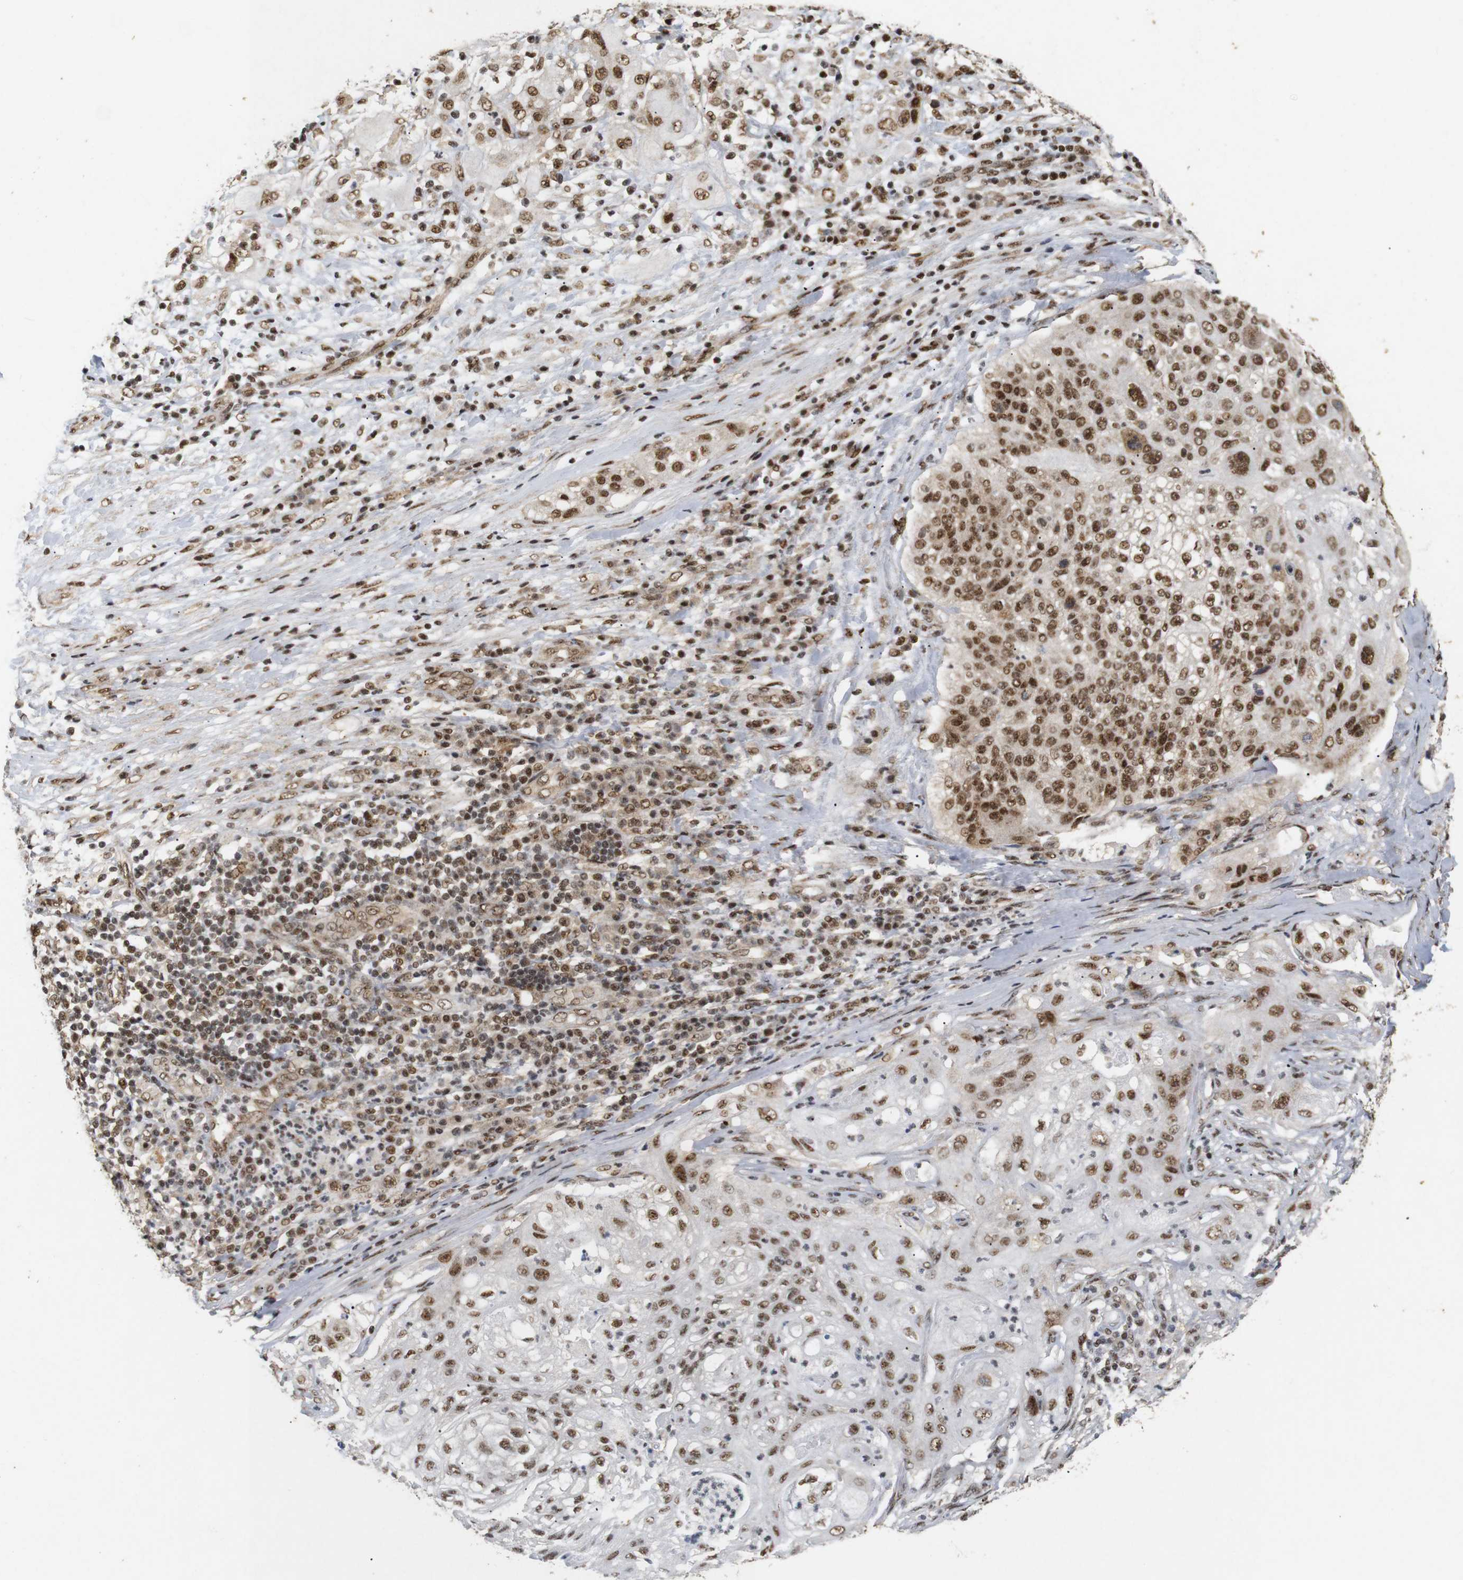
{"staining": {"intensity": "moderate", "quantity": ">75%", "location": "cytoplasmic/membranous,nuclear"}, "tissue": "lung cancer", "cell_type": "Tumor cells", "image_type": "cancer", "snomed": [{"axis": "morphology", "description": "Inflammation, NOS"}, {"axis": "morphology", "description": "Squamous cell carcinoma, NOS"}, {"axis": "topography", "description": "Lymph node"}, {"axis": "topography", "description": "Soft tissue"}, {"axis": "topography", "description": "Lung"}], "caption": "Lung cancer stained with a protein marker demonstrates moderate staining in tumor cells.", "gene": "PYM1", "patient": {"sex": "male", "age": 66}}